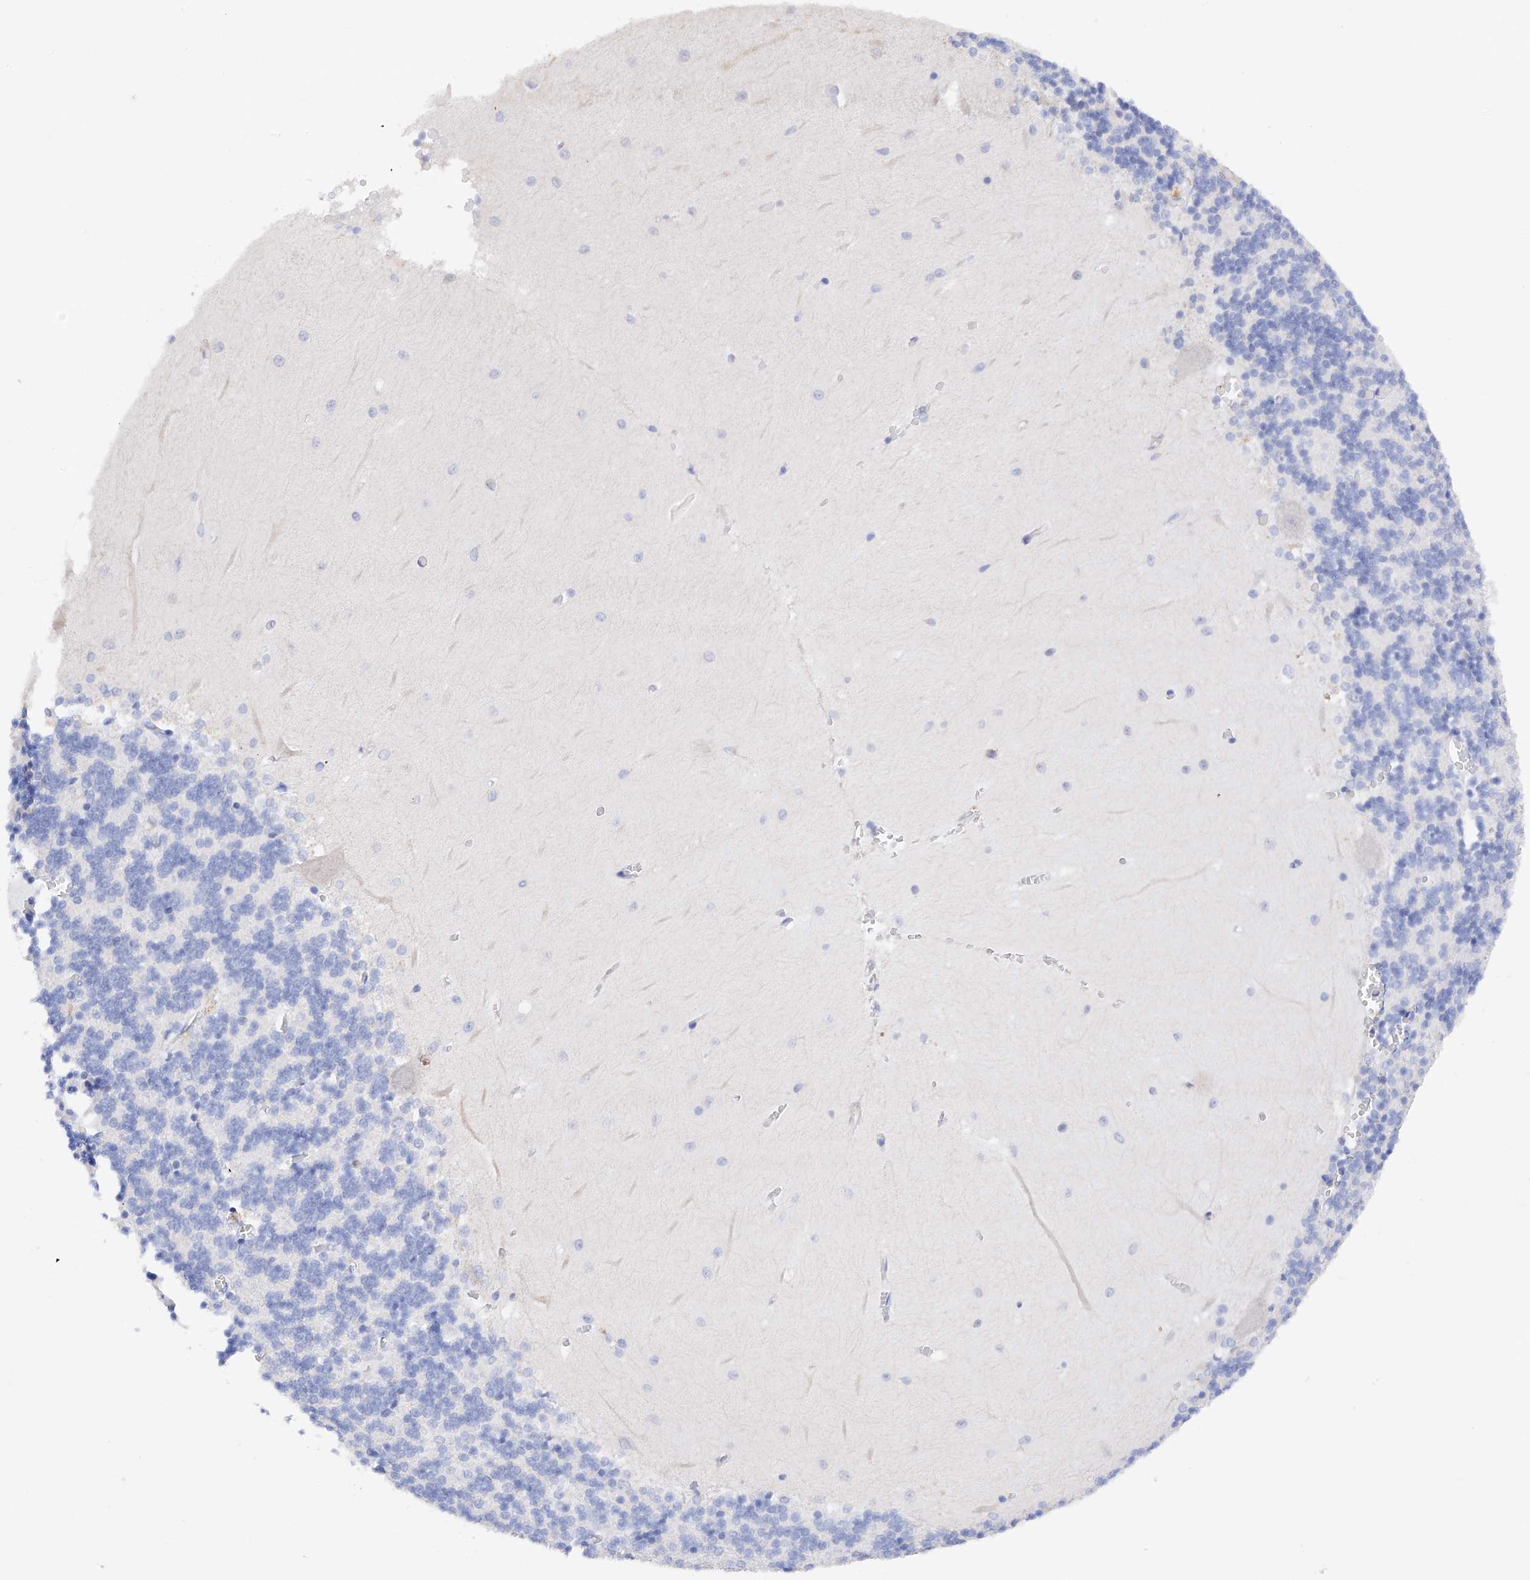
{"staining": {"intensity": "negative", "quantity": "none", "location": "none"}, "tissue": "cerebellum", "cell_type": "Cells in granular layer", "image_type": "normal", "snomed": [{"axis": "morphology", "description": "Normal tissue, NOS"}, {"axis": "topography", "description": "Cerebellum"}], "caption": "An immunohistochemistry image of normal cerebellum is shown. There is no staining in cells in granular layer of cerebellum. (Stains: DAB immunohistochemistry with hematoxylin counter stain, Microscopy: brightfield microscopy at high magnification).", "gene": "PDIA5", "patient": {"sex": "male", "age": 37}}